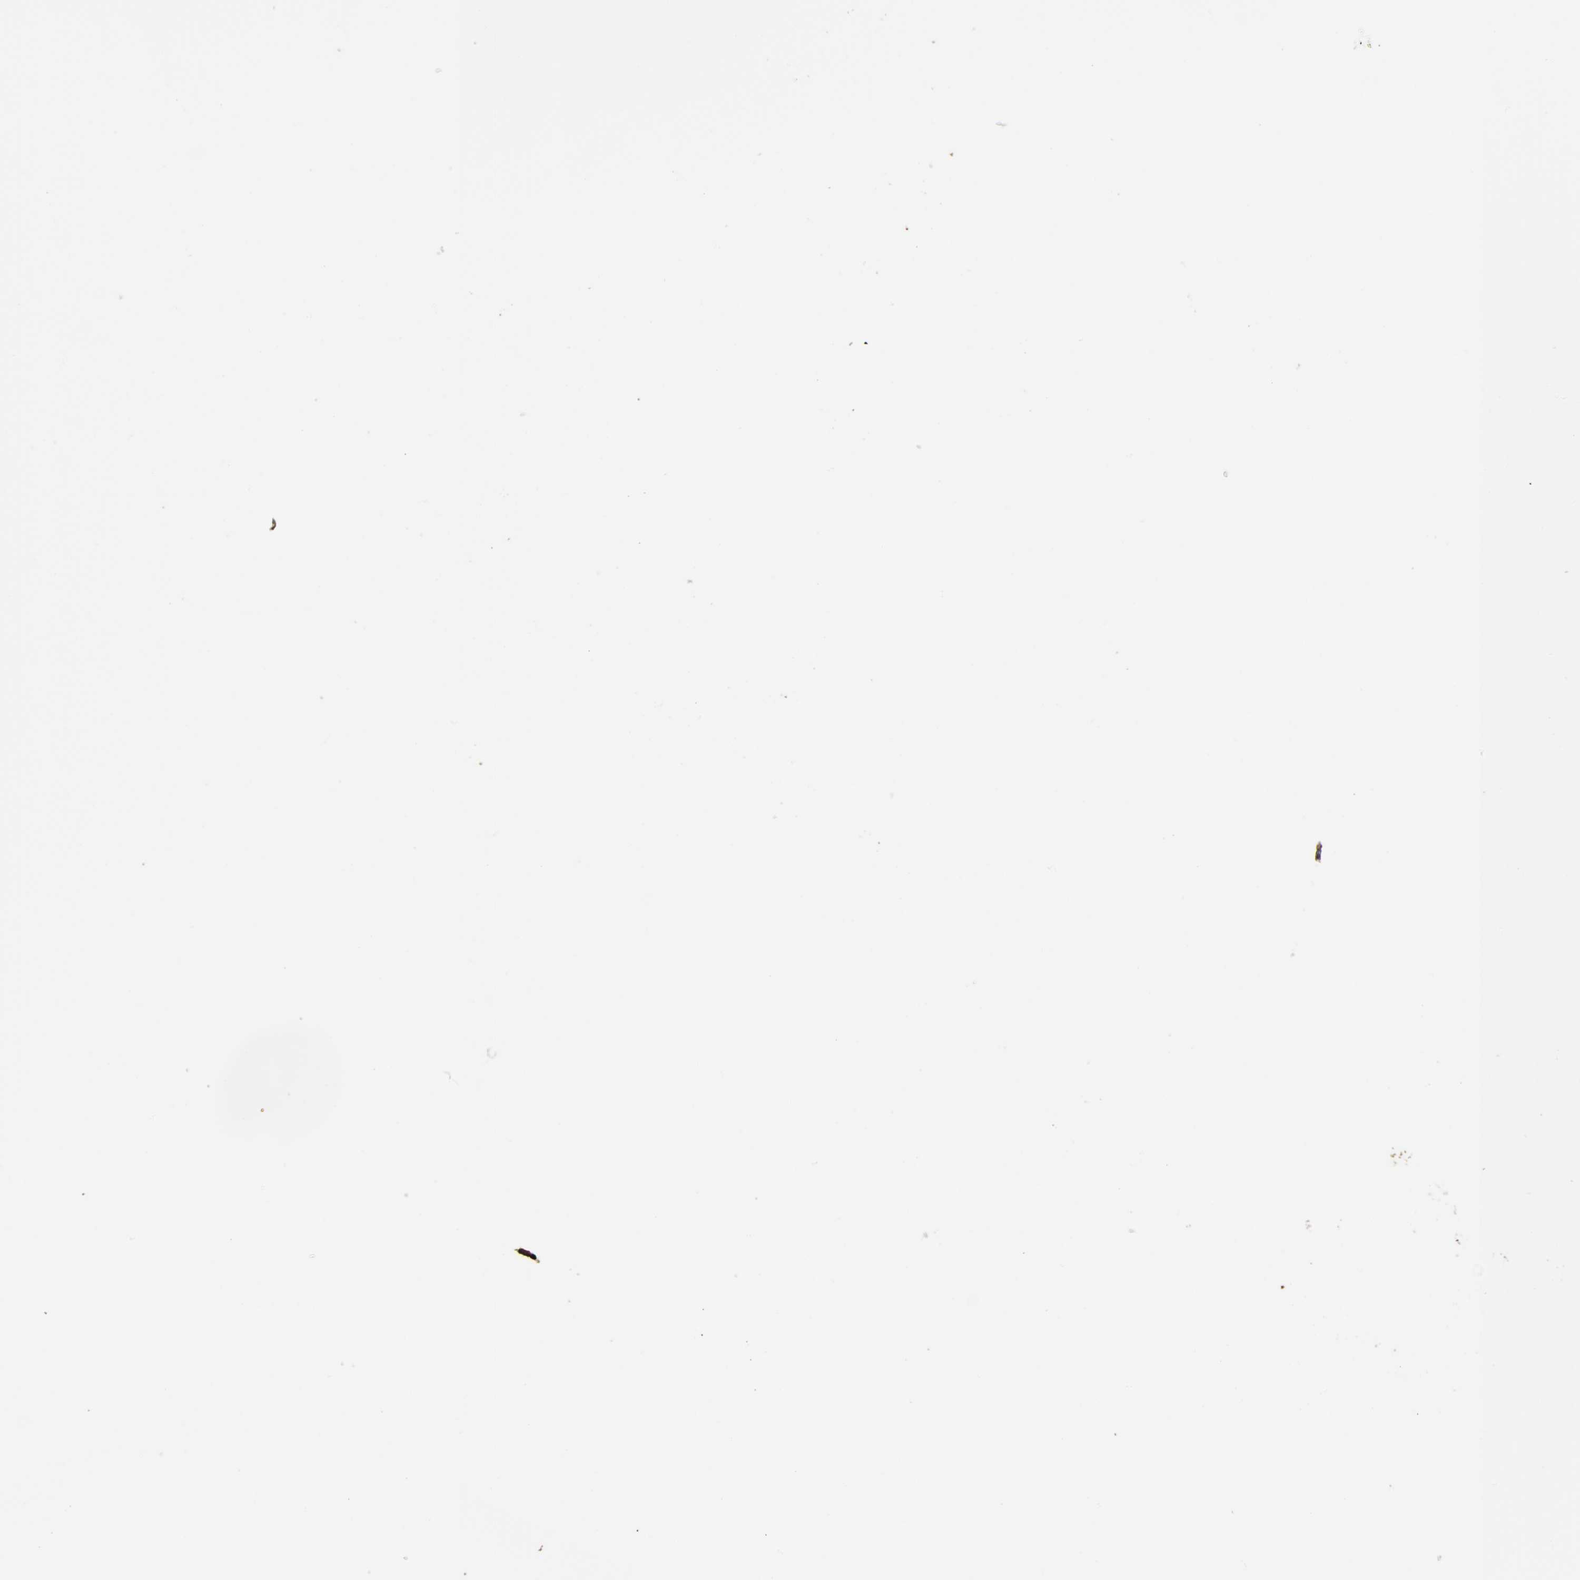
{"staining": {"intensity": "moderate", "quantity": ">75%", "location": "cytoplasmic/membranous,nuclear"}, "tissue": "bone marrow", "cell_type": "Hematopoietic cells", "image_type": "normal", "snomed": [{"axis": "morphology", "description": "Normal tissue, NOS"}, {"axis": "topography", "description": "Bone marrow"}], "caption": "Hematopoietic cells reveal moderate cytoplasmic/membranous,nuclear positivity in approximately >75% of cells in benign bone marrow.", "gene": "MAPK1", "patient": {"sex": "male", "age": 17}}